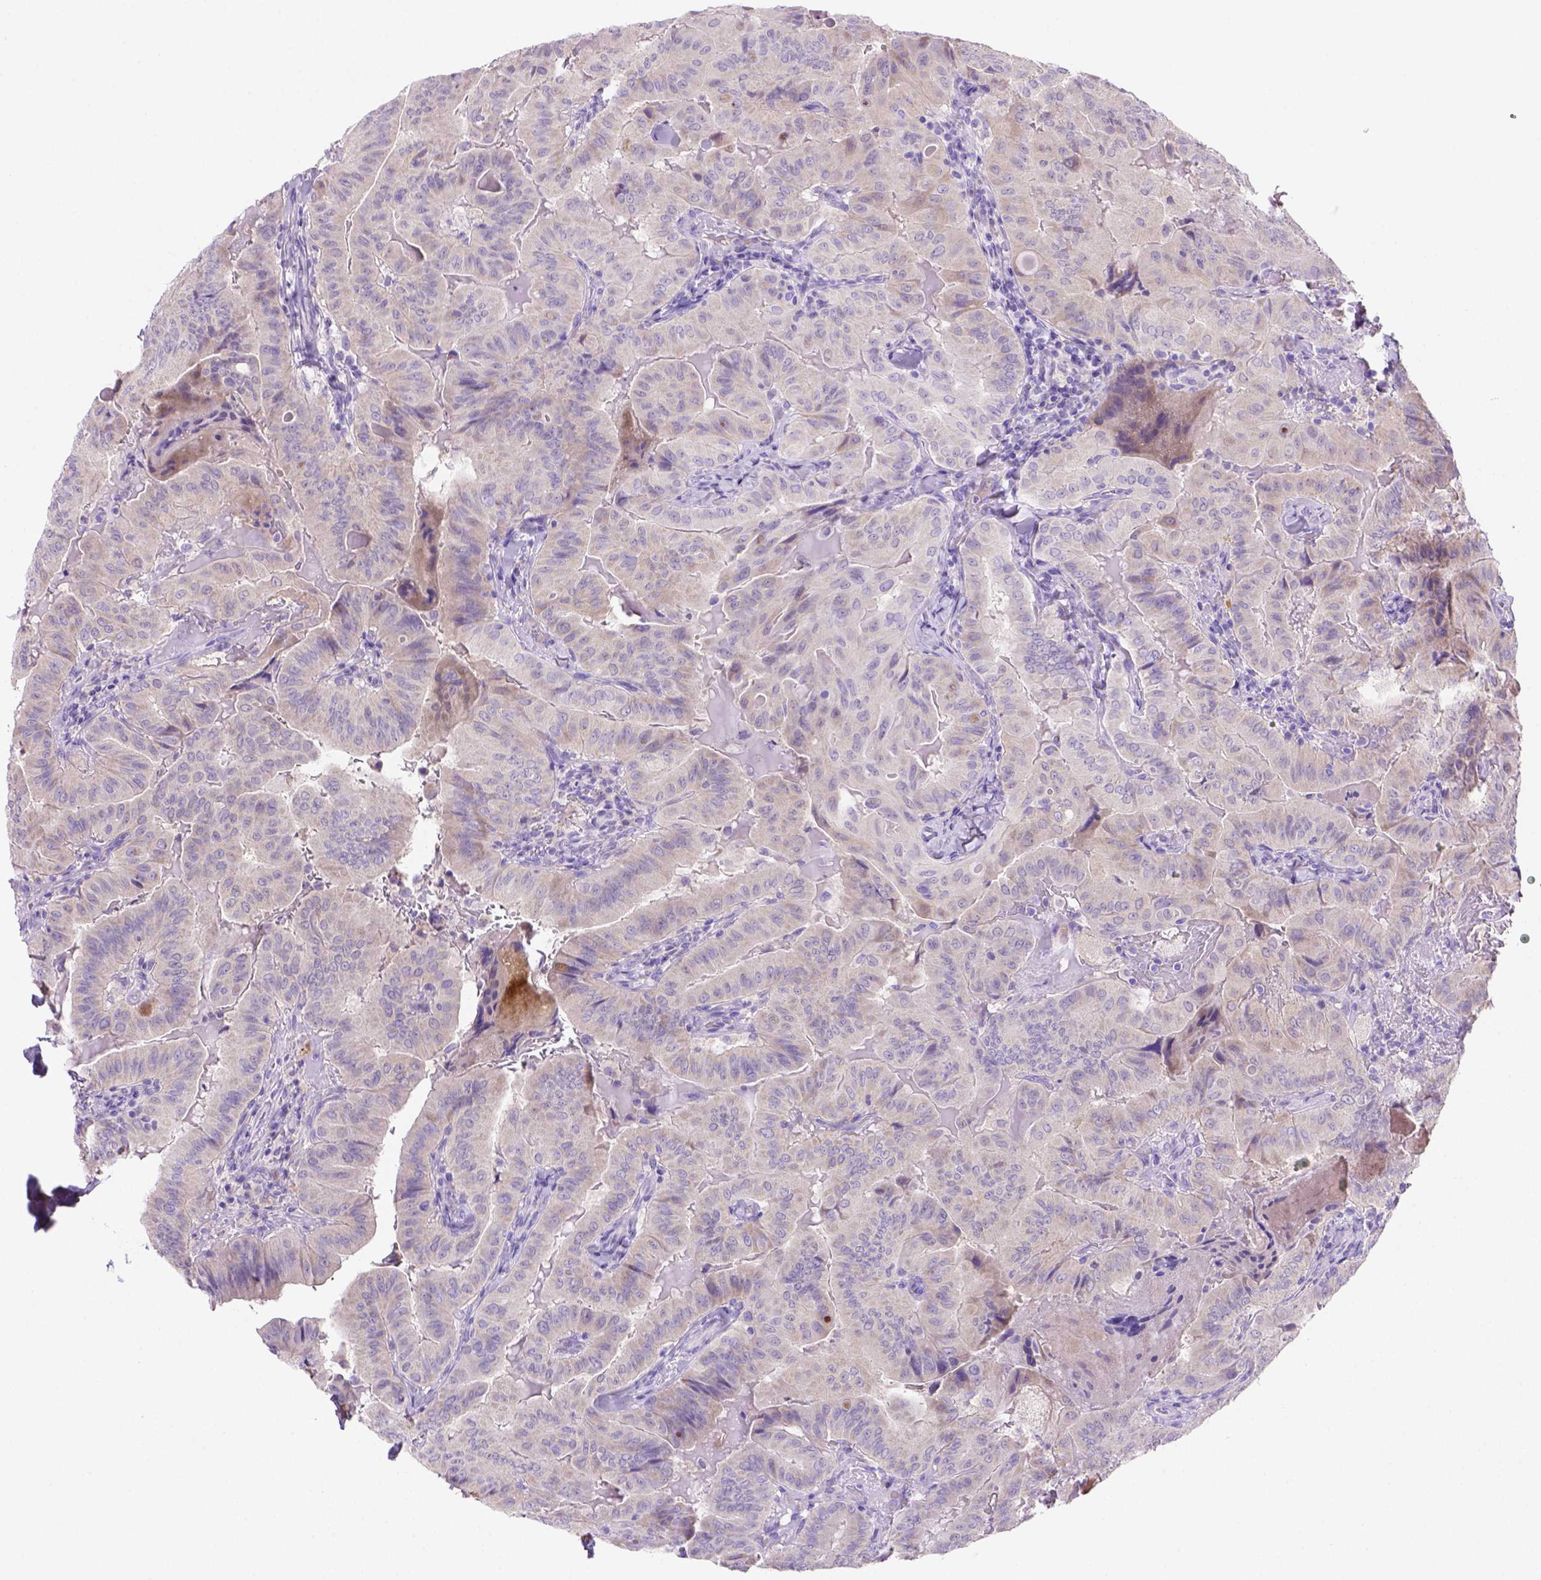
{"staining": {"intensity": "negative", "quantity": "none", "location": "none"}, "tissue": "thyroid cancer", "cell_type": "Tumor cells", "image_type": "cancer", "snomed": [{"axis": "morphology", "description": "Papillary adenocarcinoma, NOS"}, {"axis": "topography", "description": "Thyroid gland"}], "caption": "Tumor cells are negative for brown protein staining in thyroid papillary adenocarcinoma.", "gene": "SIRPD", "patient": {"sex": "female", "age": 68}}